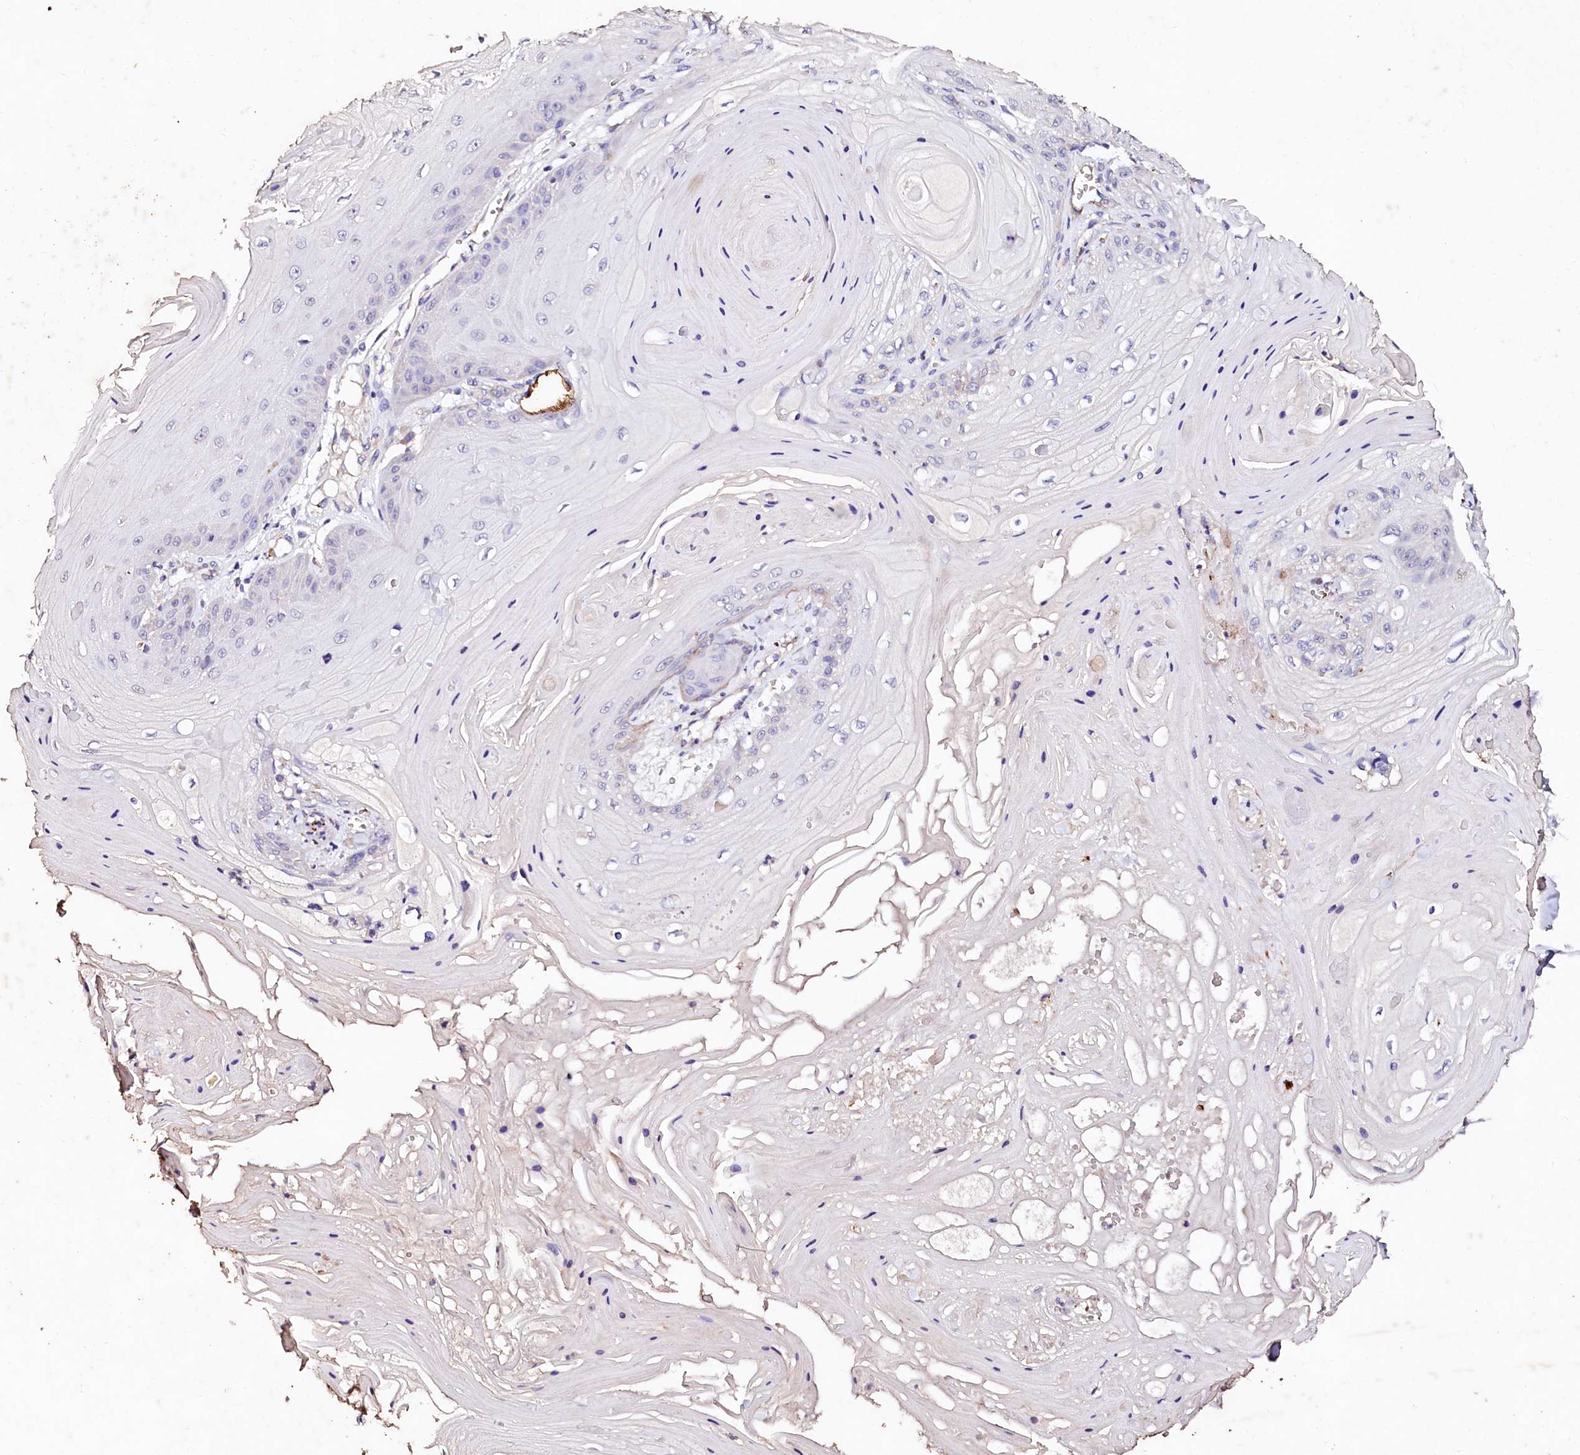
{"staining": {"intensity": "negative", "quantity": "none", "location": "none"}, "tissue": "skin cancer", "cell_type": "Tumor cells", "image_type": "cancer", "snomed": [{"axis": "morphology", "description": "Squamous cell carcinoma, NOS"}, {"axis": "topography", "description": "Skin"}], "caption": "Squamous cell carcinoma (skin) stained for a protein using immunohistochemistry shows no positivity tumor cells.", "gene": "VPS36", "patient": {"sex": "male", "age": 74}}